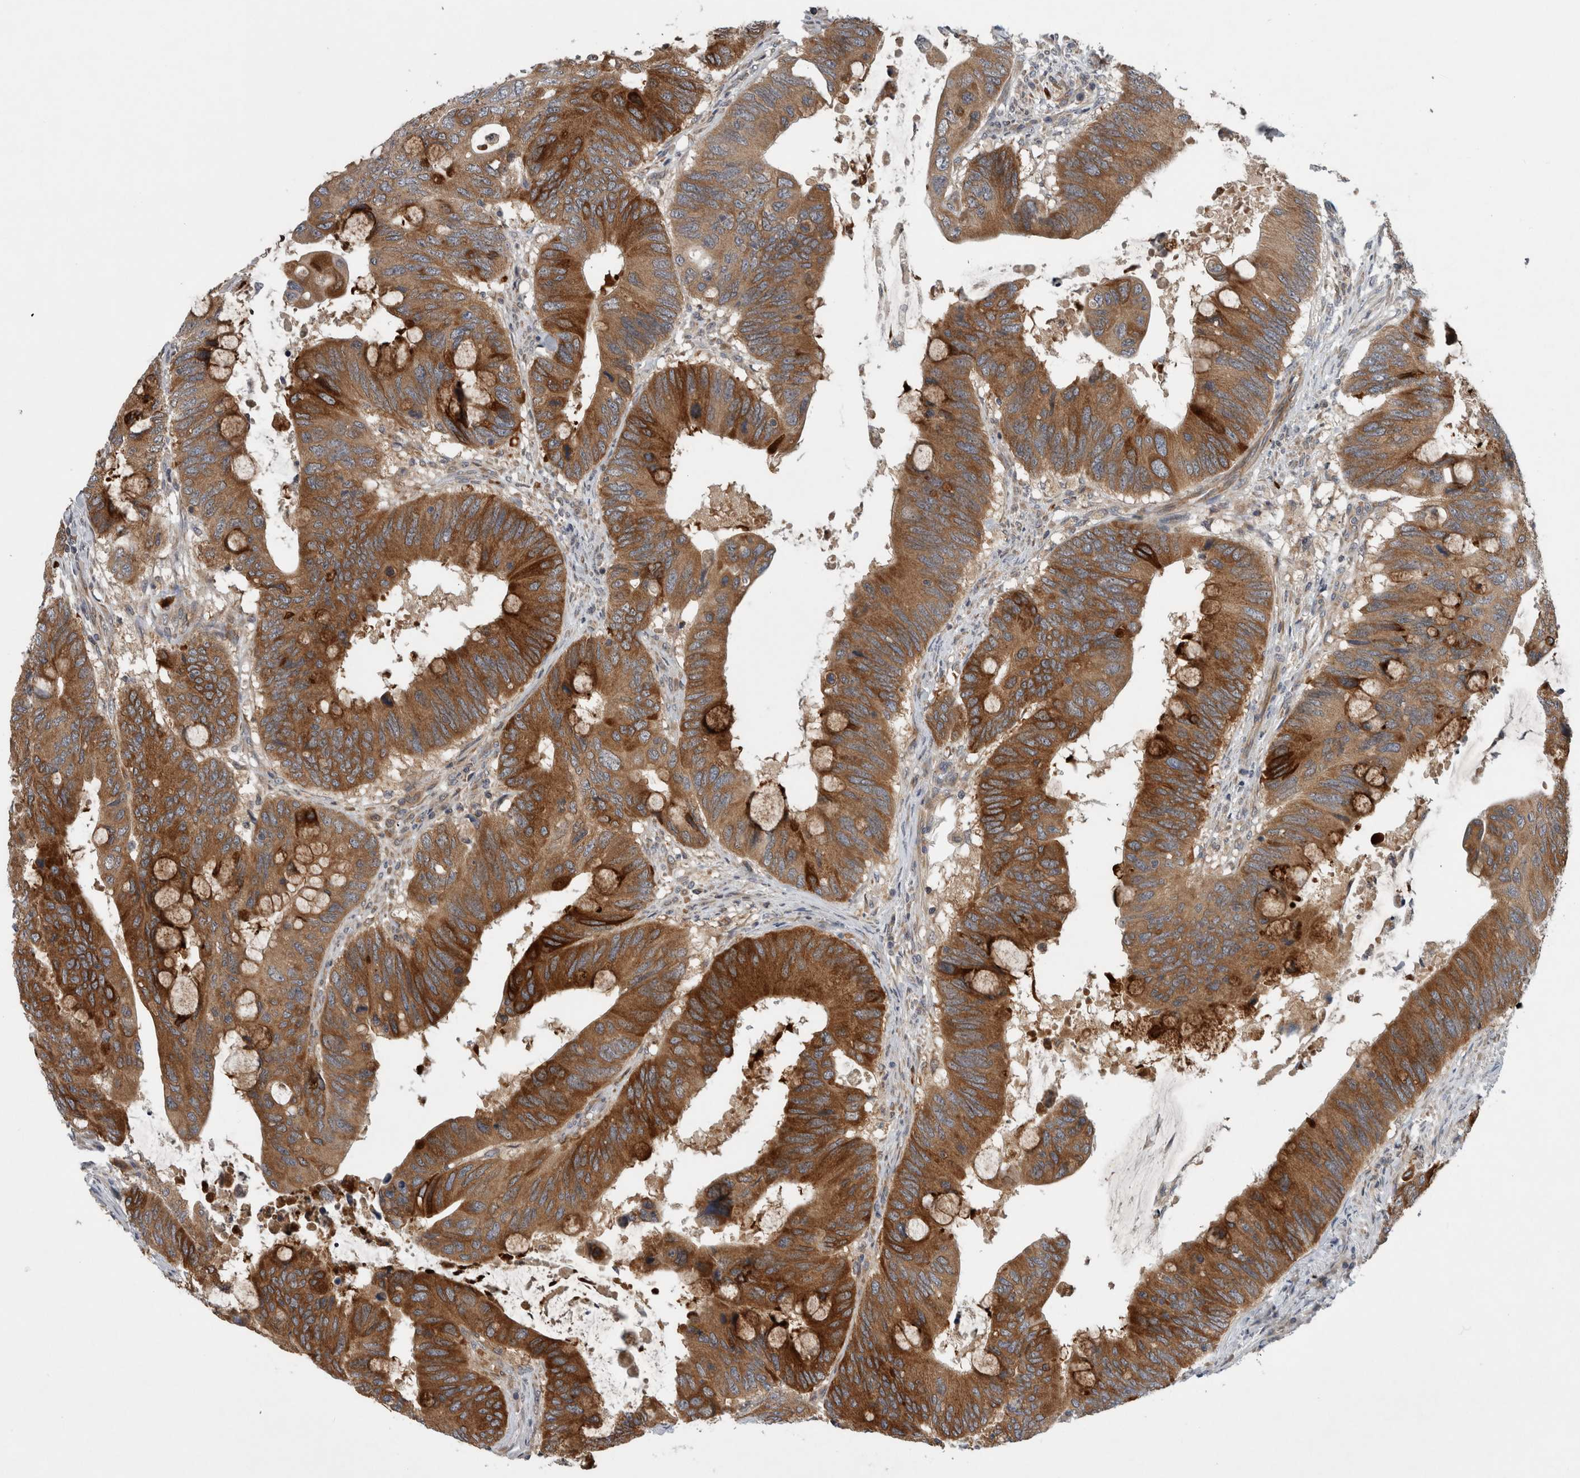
{"staining": {"intensity": "strong", "quantity": ">75%", "location": "cytoplasmic/membranous"}, "tissue": "colorectal cancer", "cell_type": "Tumor cells", "image_type": "cancer", "snomed": [{"axis": "morphology", "description": "Adenocarcinoma, NOS"}, {"axis": "topography", "description": "Colon"}], "caption": "The immunohistochemical stain labels strong cytoplasmic/membranous staining in tumor cells of colorectal cancer tissue.", "gene": "PDCD2", "patient": {"sex": "male", "age": 71}}